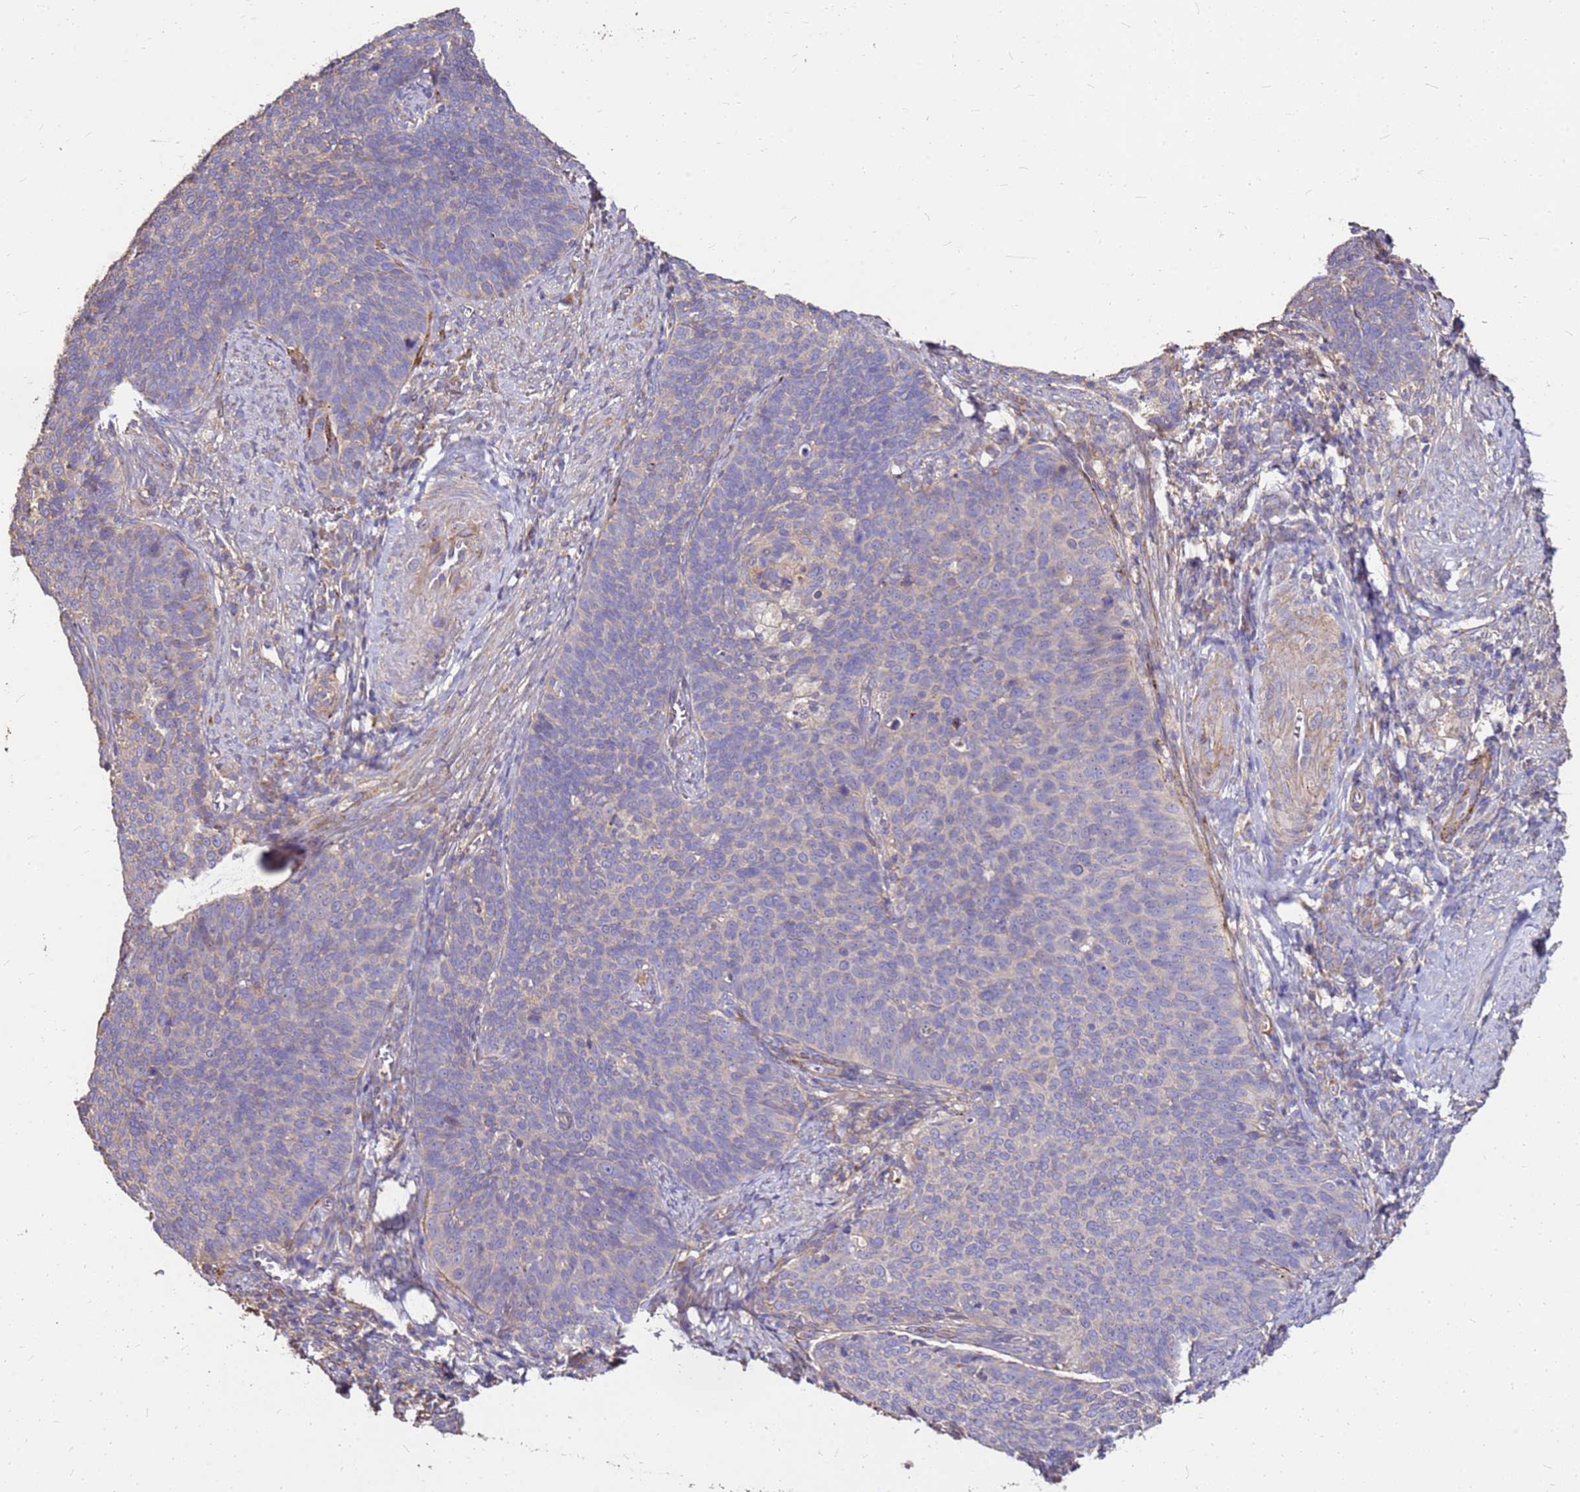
{"staining": {"intensity": "negative", "quantity": "none", "location": "none"}, "tissue": "cervical cancer", "cell_type": "Tumor cells", "image_type": "cancer", "snomed": [{"axis": "morphology", "description": "Normal tissue, NOS"}, {"axis": "morphology", "description": "Squamous cell carcinoma, NOS"}, {"axis": "topography", "description": "Cervix"}], "caption": "Immunohistochemistry of human cervical squamous cell carcinoma demonstrates no expression in tumor cells.", "gene": "EXD3", "patient": {"sex": "female", "age": 39}}